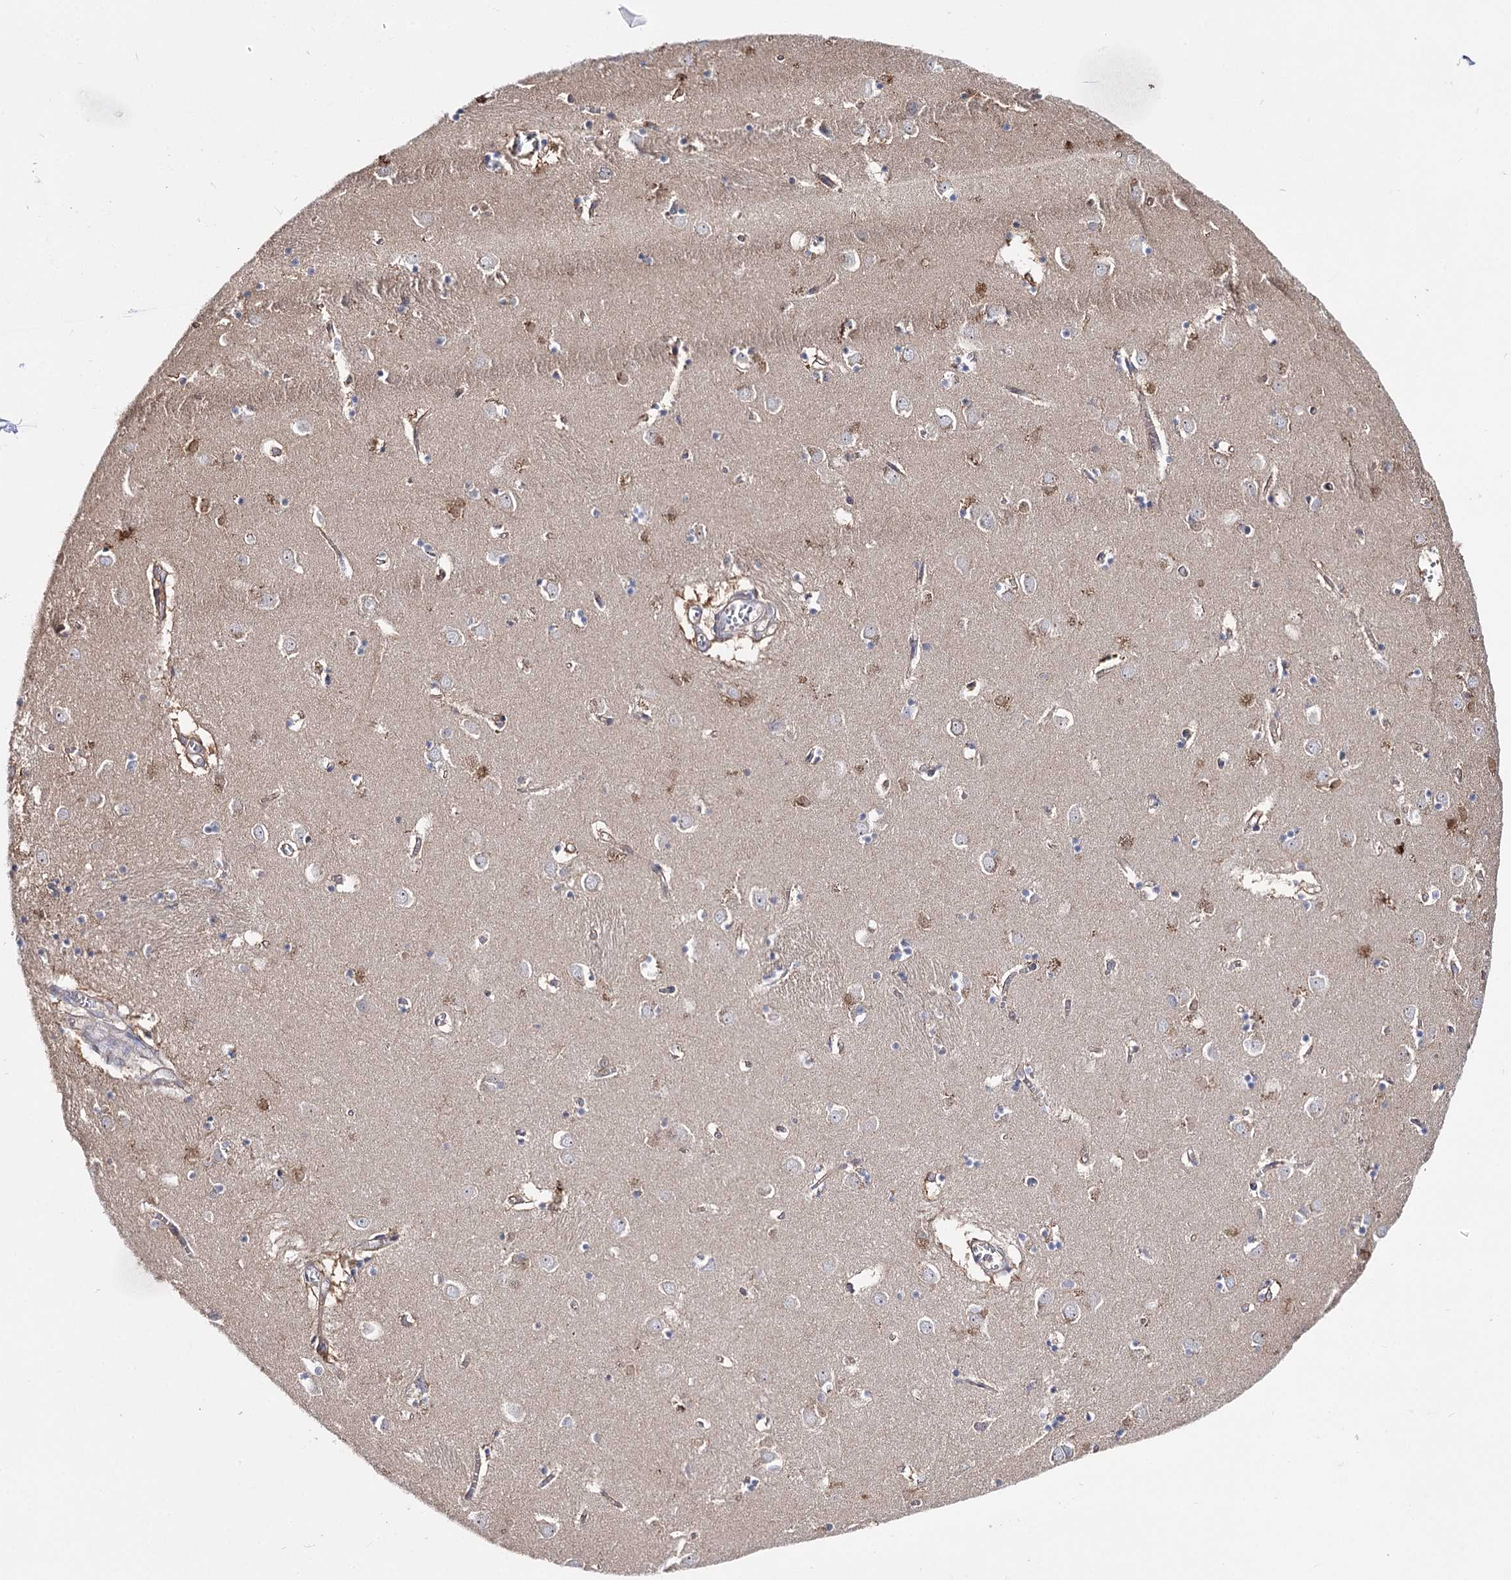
{"staining": {"intensity": "moderate", "quantity": "<25%", "location": "cytoplasmic/membranous,nuclear"}, "tissue": "caudate", "cell_type": "Glial cells", "image_type": "normal", "snomed": [{"axis": "morphology", "description": "Normal tissue, NOS"}, {"axis": "topography", "description": "Lateral ventricle wall"}], "caption": "IHC staining of unremarkable caudate, which demonstrates low levels of moderate cytoplasmic/membranous,nuclear staining in about <25% of glial cells indicating moderate cytoplasmic/membranous,nuclear protein positivity. The staining was performed using DAB (brown) for protein detection and nuclei were counterstained in hematoxylin (blue).", "gene": "UGP2", "patient": {"sex": "male", "age": 70}}